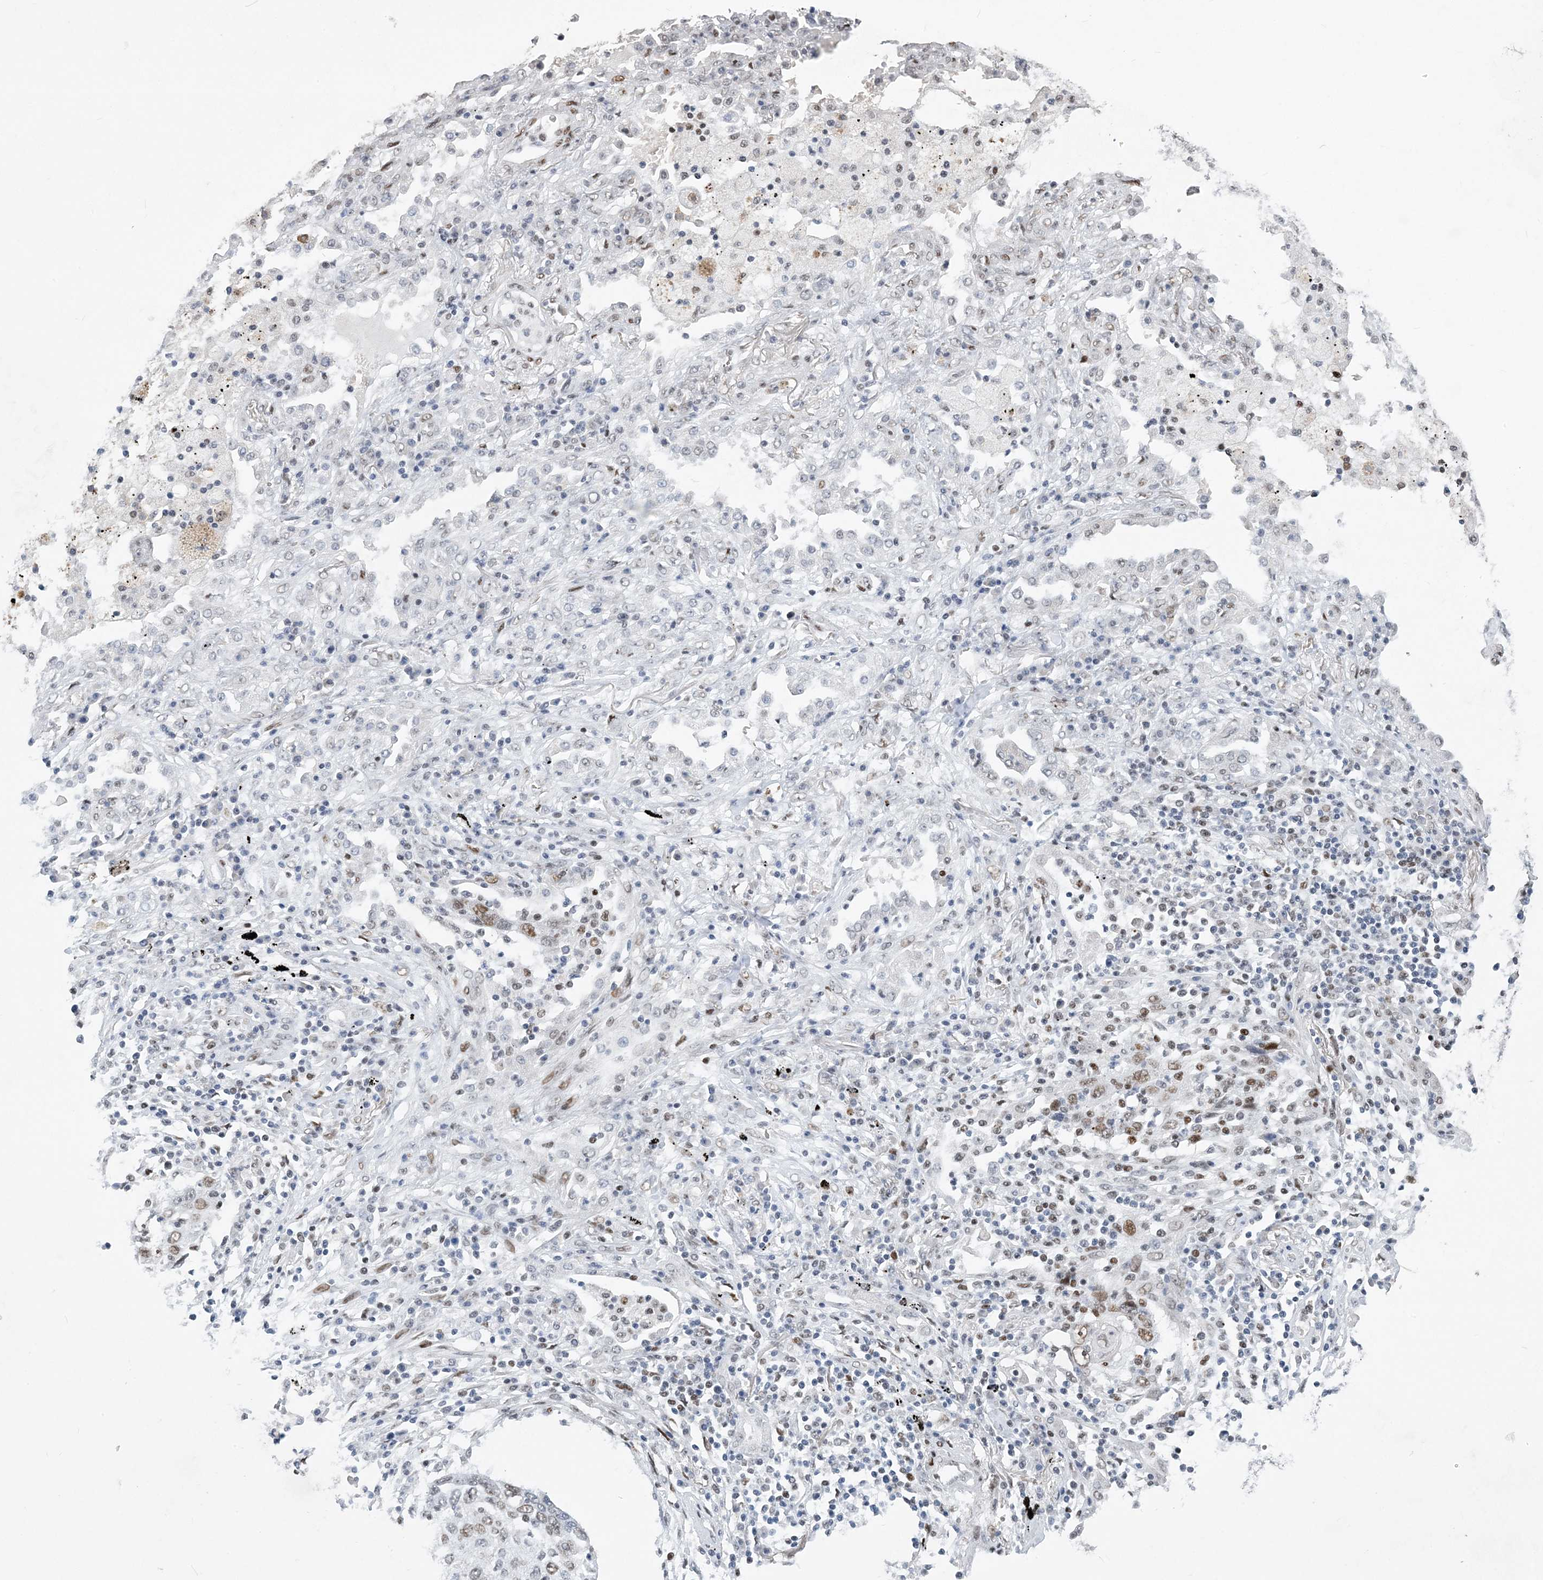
{"staining": {"intensity": "moderate", "quantity": ">75%", "location": "nuclear"}, "tissue": "lung cancer", "cell_type": "Tumor cells", "image_type": "cancer", "snomed": [{"axis": "morphology", "description": "Squamous cell carcinoma, NOS"}, {"axis": "topography", "description": "Lung"}], "caption": "Moderate nuclear expression for a protein is identified in about >75% of tumor cells of lung cancer (squamous cell carcinoma) using IHC.", "gene": "ZBTB7A", "patient": {"sex": "female", "age": 63}}